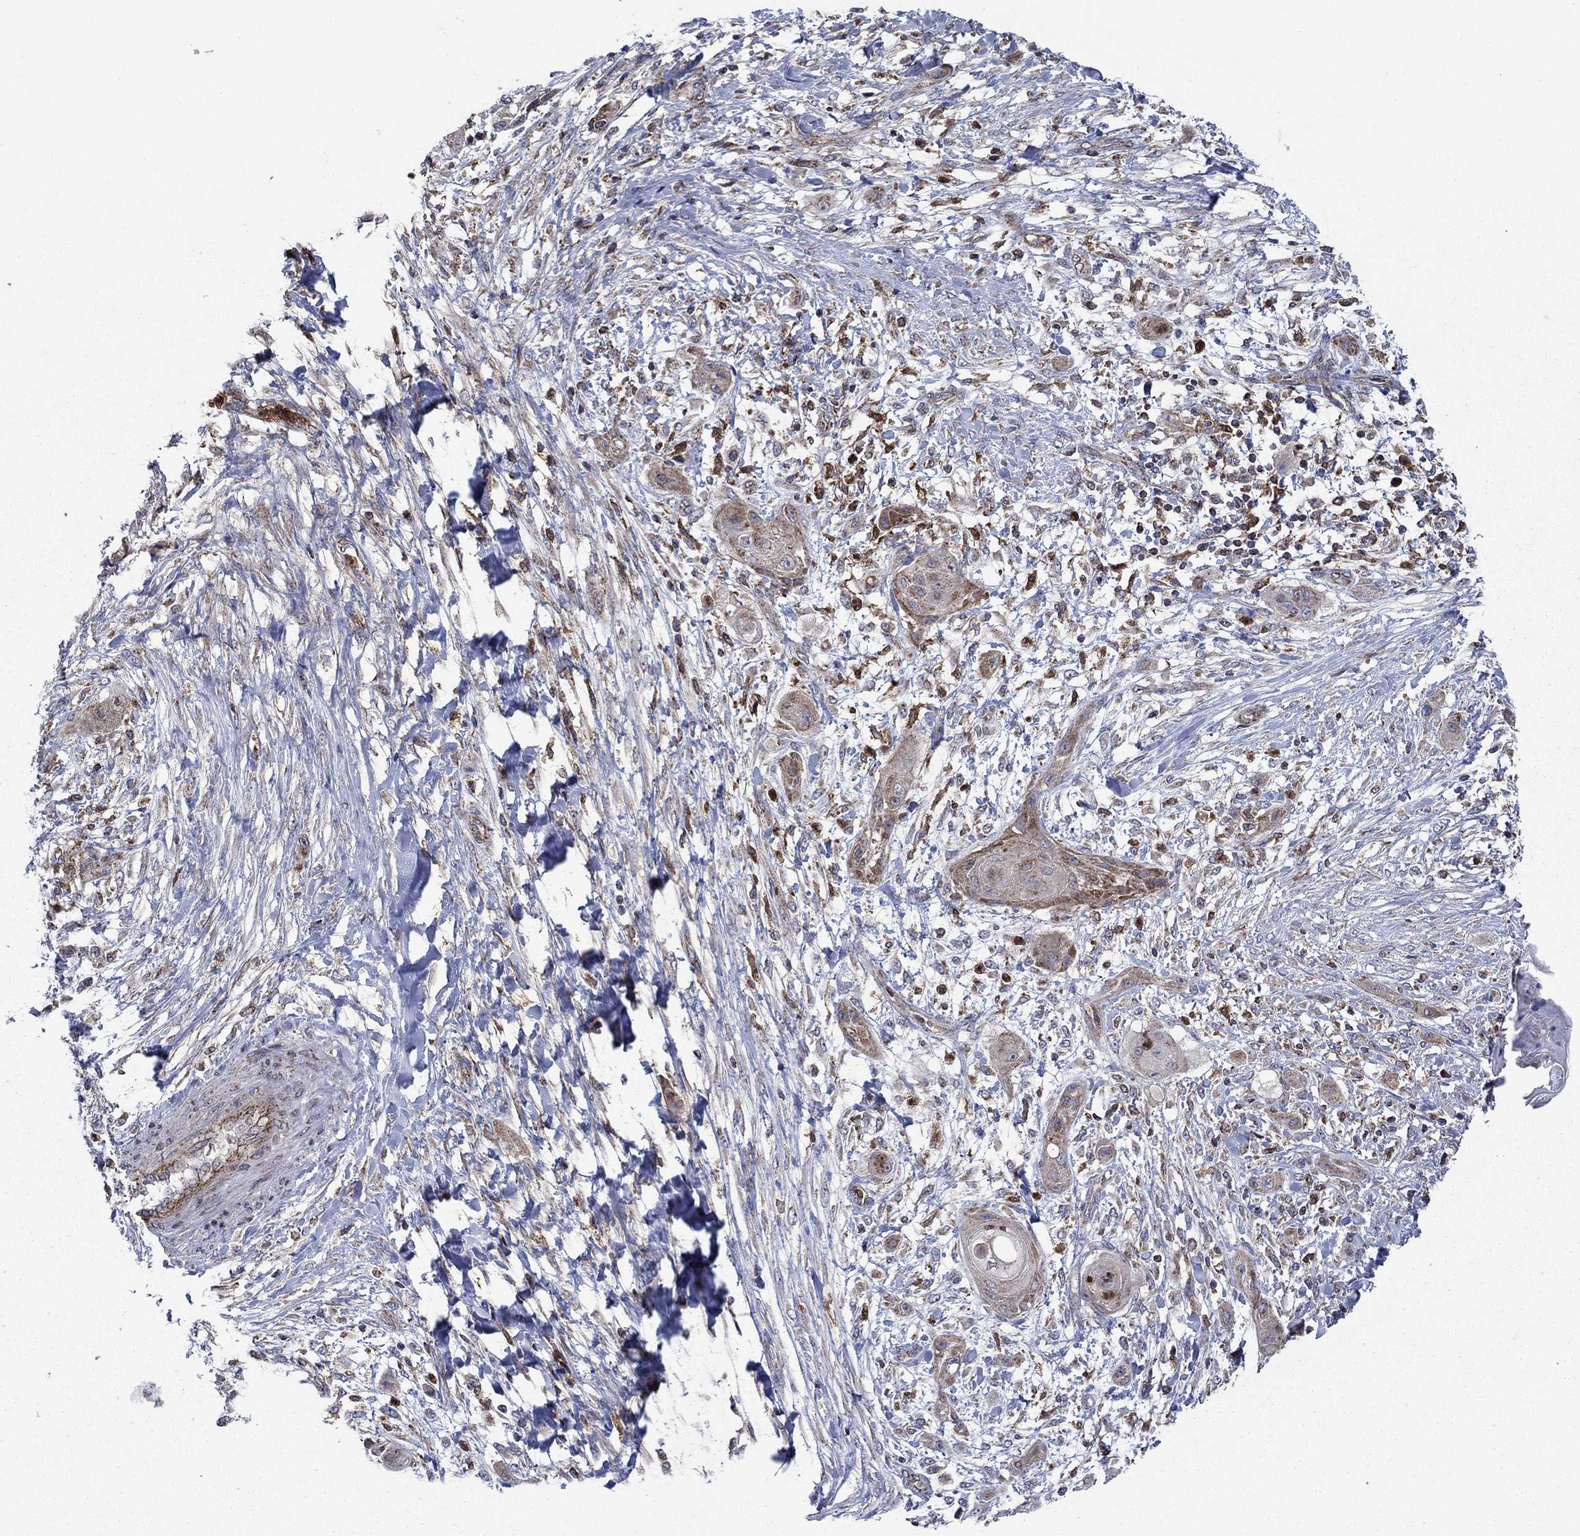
{"staining": {"intensity": "moderate", "quantity": "<25%", "location": "cytoplasmic/membranous"}, "tissue": "skin cancer", "cell_type": "Tumor cells", "image_type": "cancer", "snomed": [{"axis": "morphology", "description": "Squamous cell carcinoma, NOS"}, {"axis": "topography", "description": "Skin"}], "caption": "IHC staining of squamous cell carcinoma (skin), which reveals low levels of moderate cytoplasmic/membranous positivity in about <25% of tumor cells indicating moderate cytoplasmic/membranous protein positivity. The staining was performed using DAB (brown) for protein detection and nuclei were counterstained in hematoxylin (blue).", "gene": "RNF19B", "patient": {"sex": "male", "age": 62}}